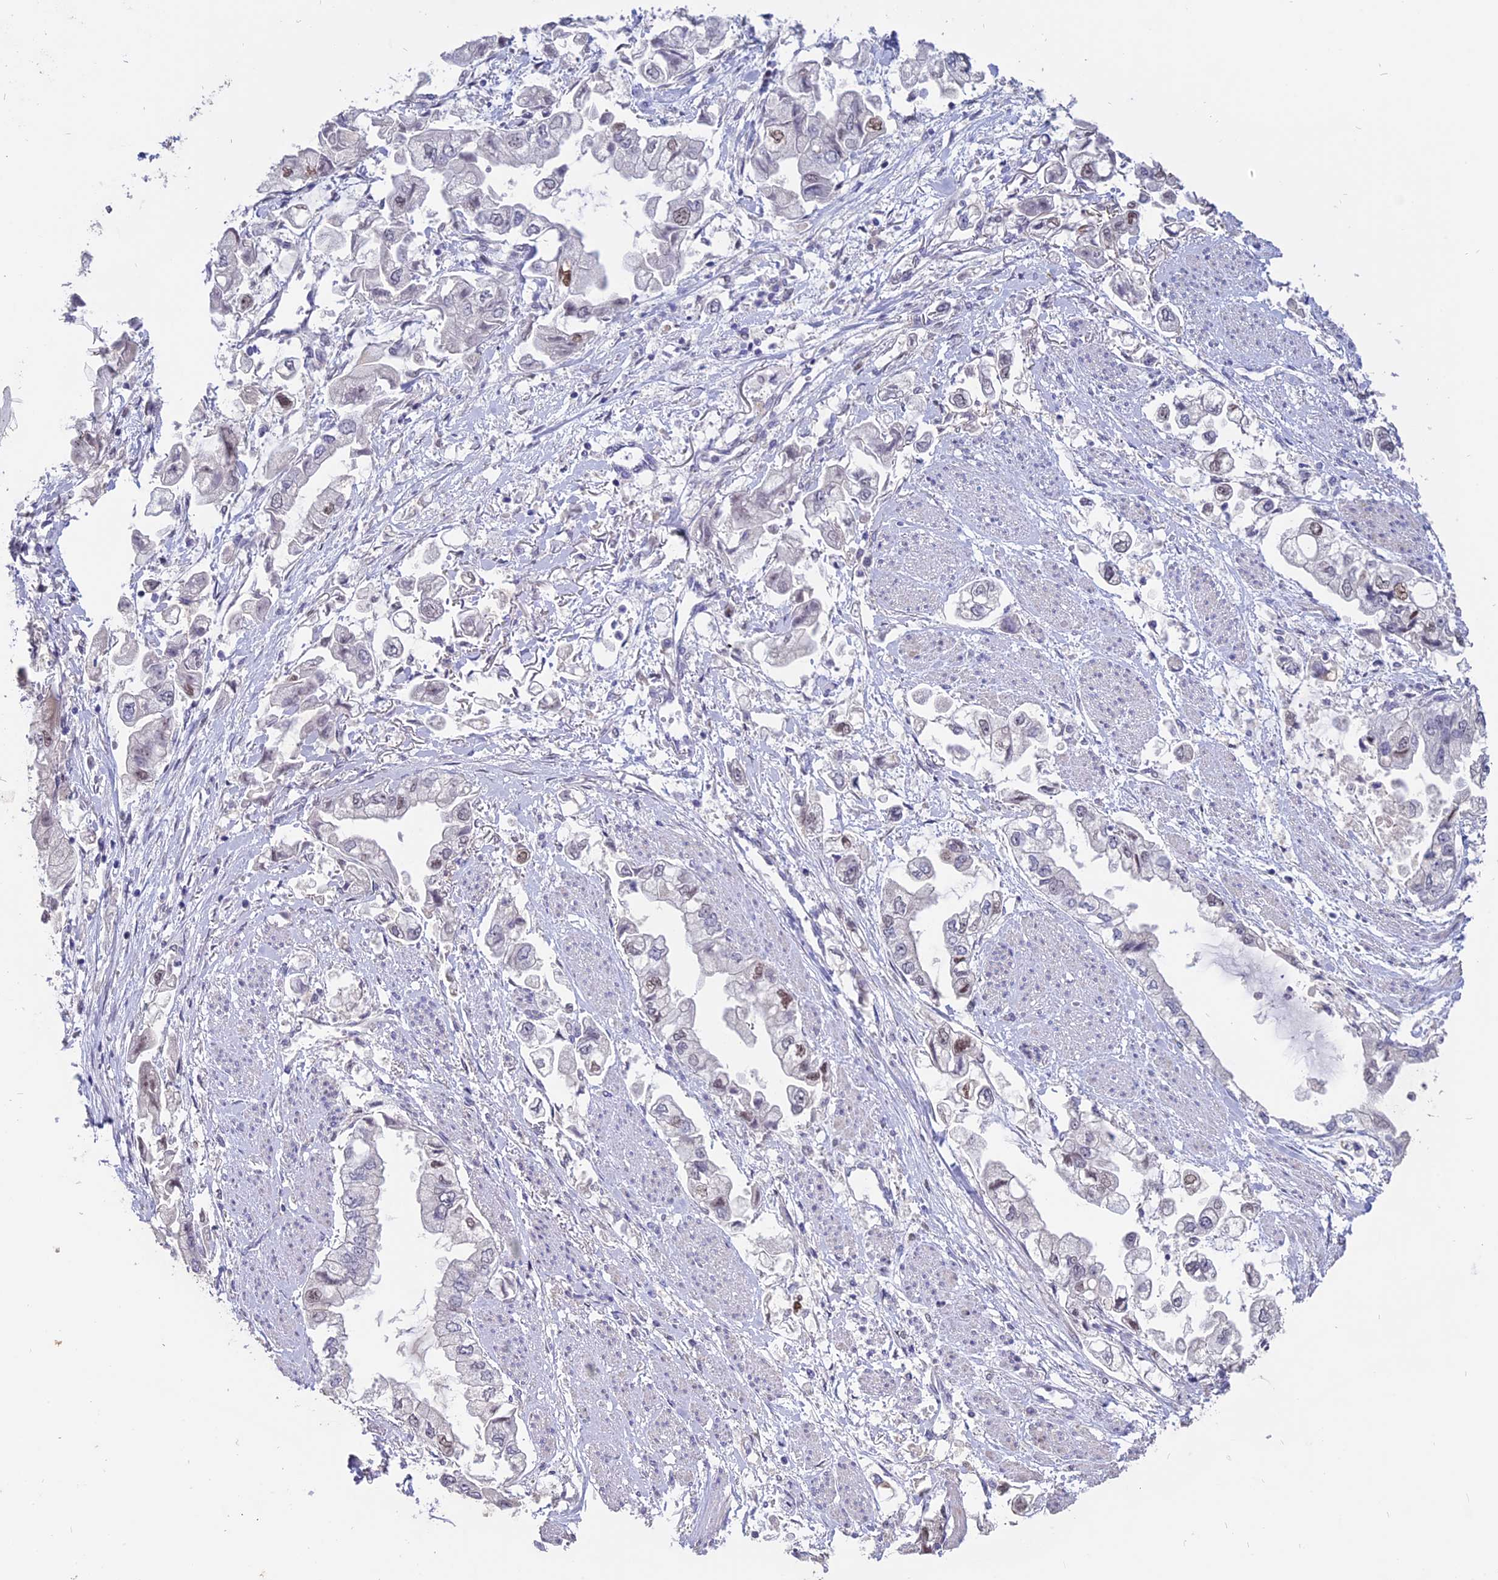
{"staining": {"intensity": "weak", "quantity": "<25%", "location": "nuclear"}, "tissue": "stomach cancer", "cell_type": "Tumor cells", "image_type": "cancer", "snomed": [{"axis": "morphology", "description": "Adenocarcinoma, NOS"}, {"axis": "topography", "description": "Stomach"}], "caption": "Human stomach cancer (adenocarcinoma) stained for a protein using IHC reveals no expression in tumor cells.", "gene": "TMEM263", "patient": {"sex": "male", "age": 62}}